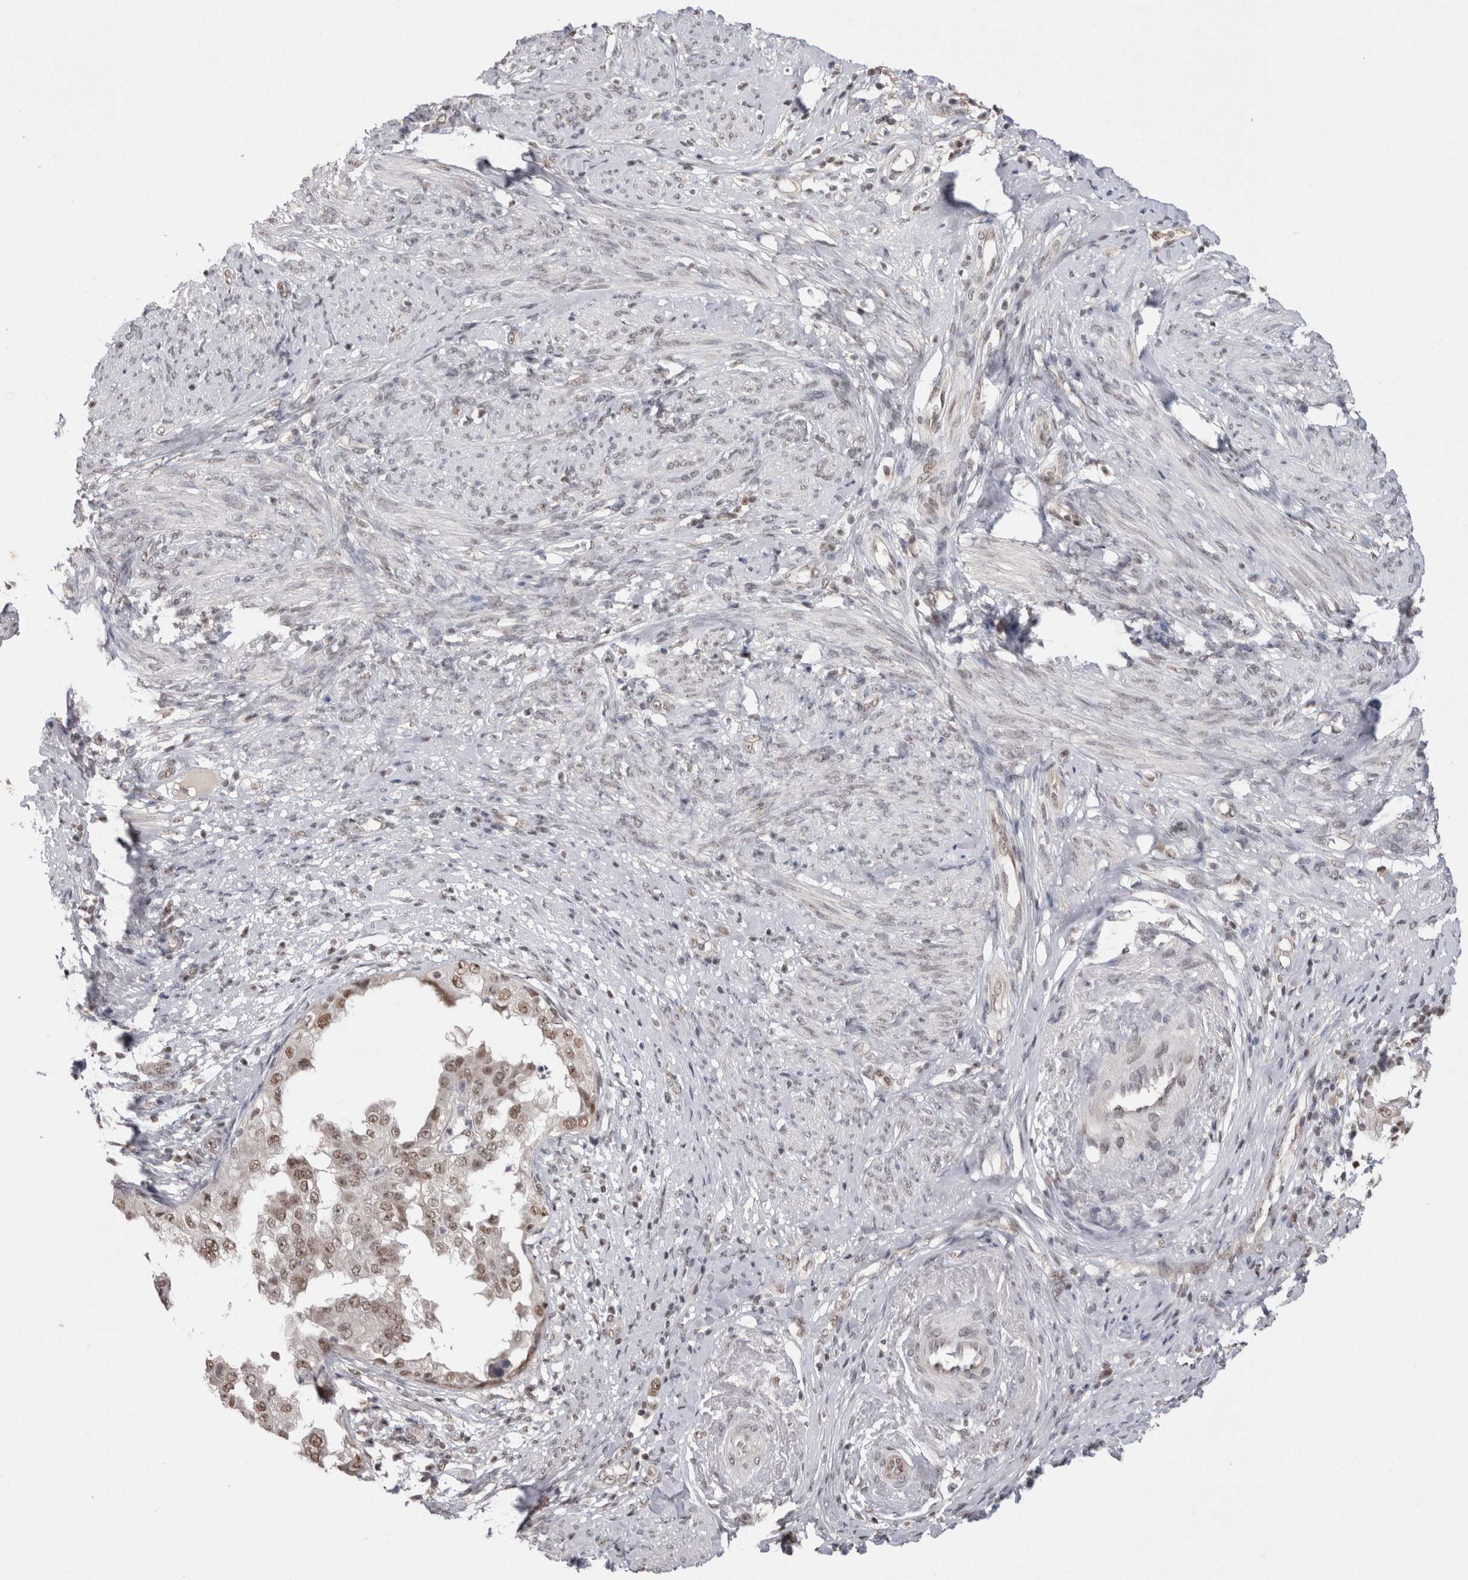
{"staining": {"intensity": "moderate", "quantity": ">75%", "location": "nuclear"}, "tissue": "endometrial cancer", "cell_type": "Tumor cells", "image_type": "cancer", "snomed": [{"axis": "morphology", "description": "Adenocarcinoma, NOS"}, {"axis": "topography", "description": "Endometrium"}], "caption": "The micrograph exhibits a brown stain indicating the presence of a protein in the nuclear of tumor cells in endometrial cancer.", "gene": "DAXX", "patient": {"sex": "female", "age": 85}}